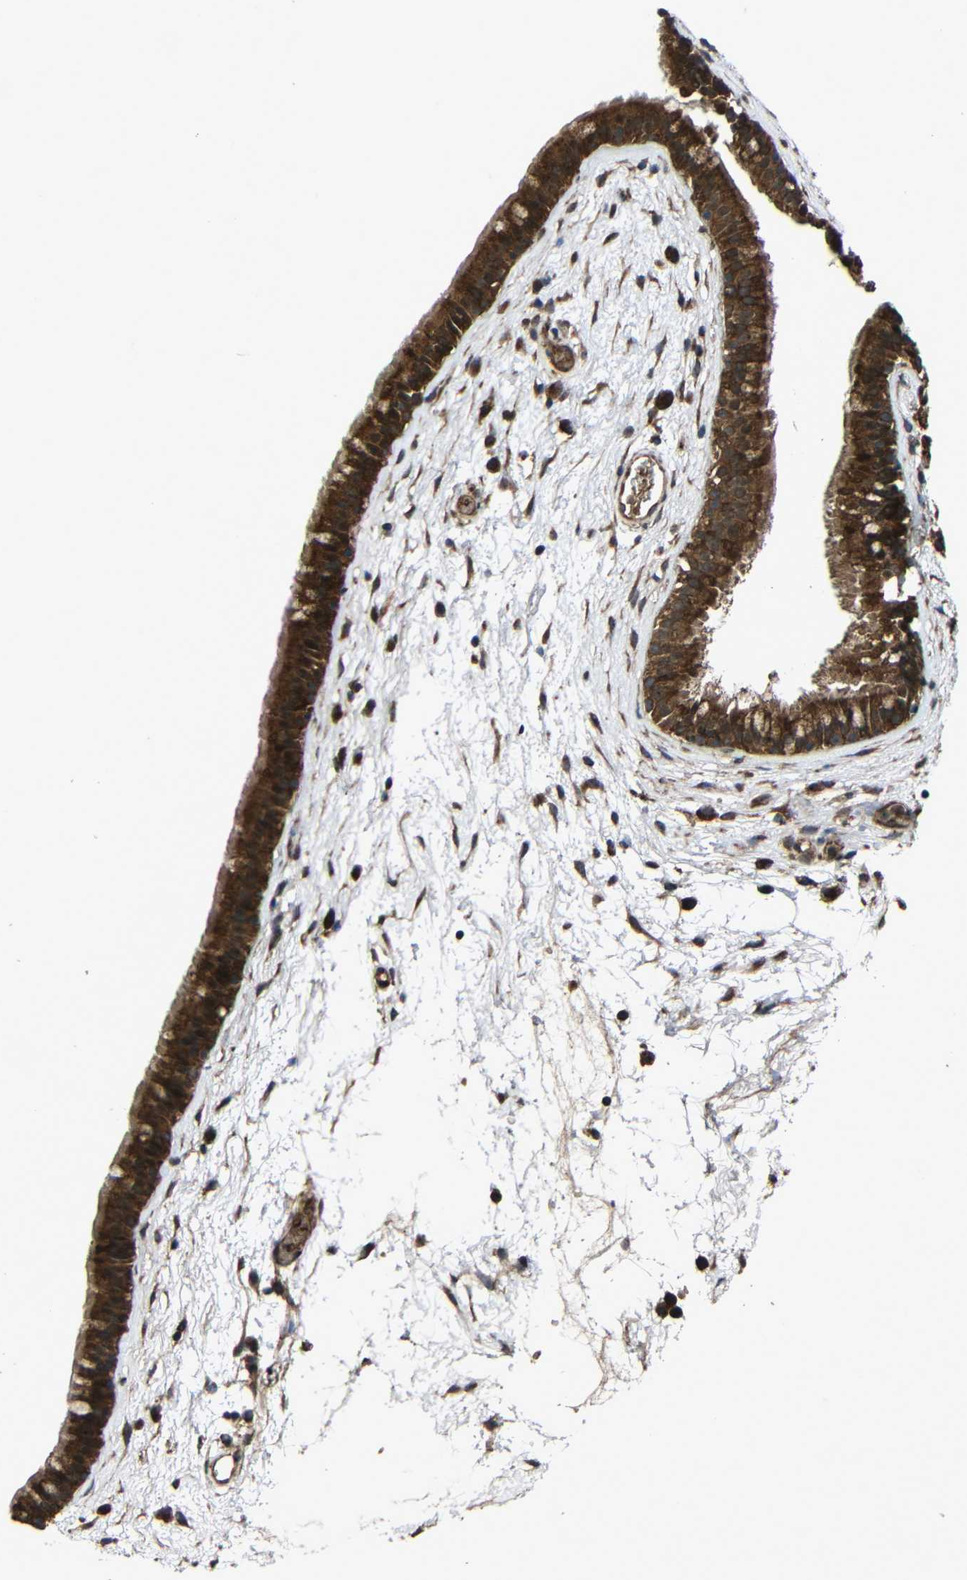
{"staining": {"intensity": "strong", "quantity": ">75%", "location": "cytoplasmic/membranous"}, "tissue": "nasopharynx", "cell_type": "Respiratory epithelial cells", "image_type": "normal", "snomed": [{"axis": "morphology", "description": "Normal tissue, NOS"}, {"axis": "morphology", "description": "Inflammation, NOS"}, {"axis": "topography", "description": "Nasopharynx"}], "caption": "A high-resolution micrograph shows IHC staining of unremarkable nasopharynx, which exhibits strong cytoplasmic/membranous expression in approximately >75% of respiratory epithelial cells. The staining was performed using DAB (3,3'-diaminobenzidine), with brown indicating positive protein expression. Nuclei are stained blue with hematoxylin.", "gene": "C1GALT1", "patient": {"sex": "male", "age": 48}}